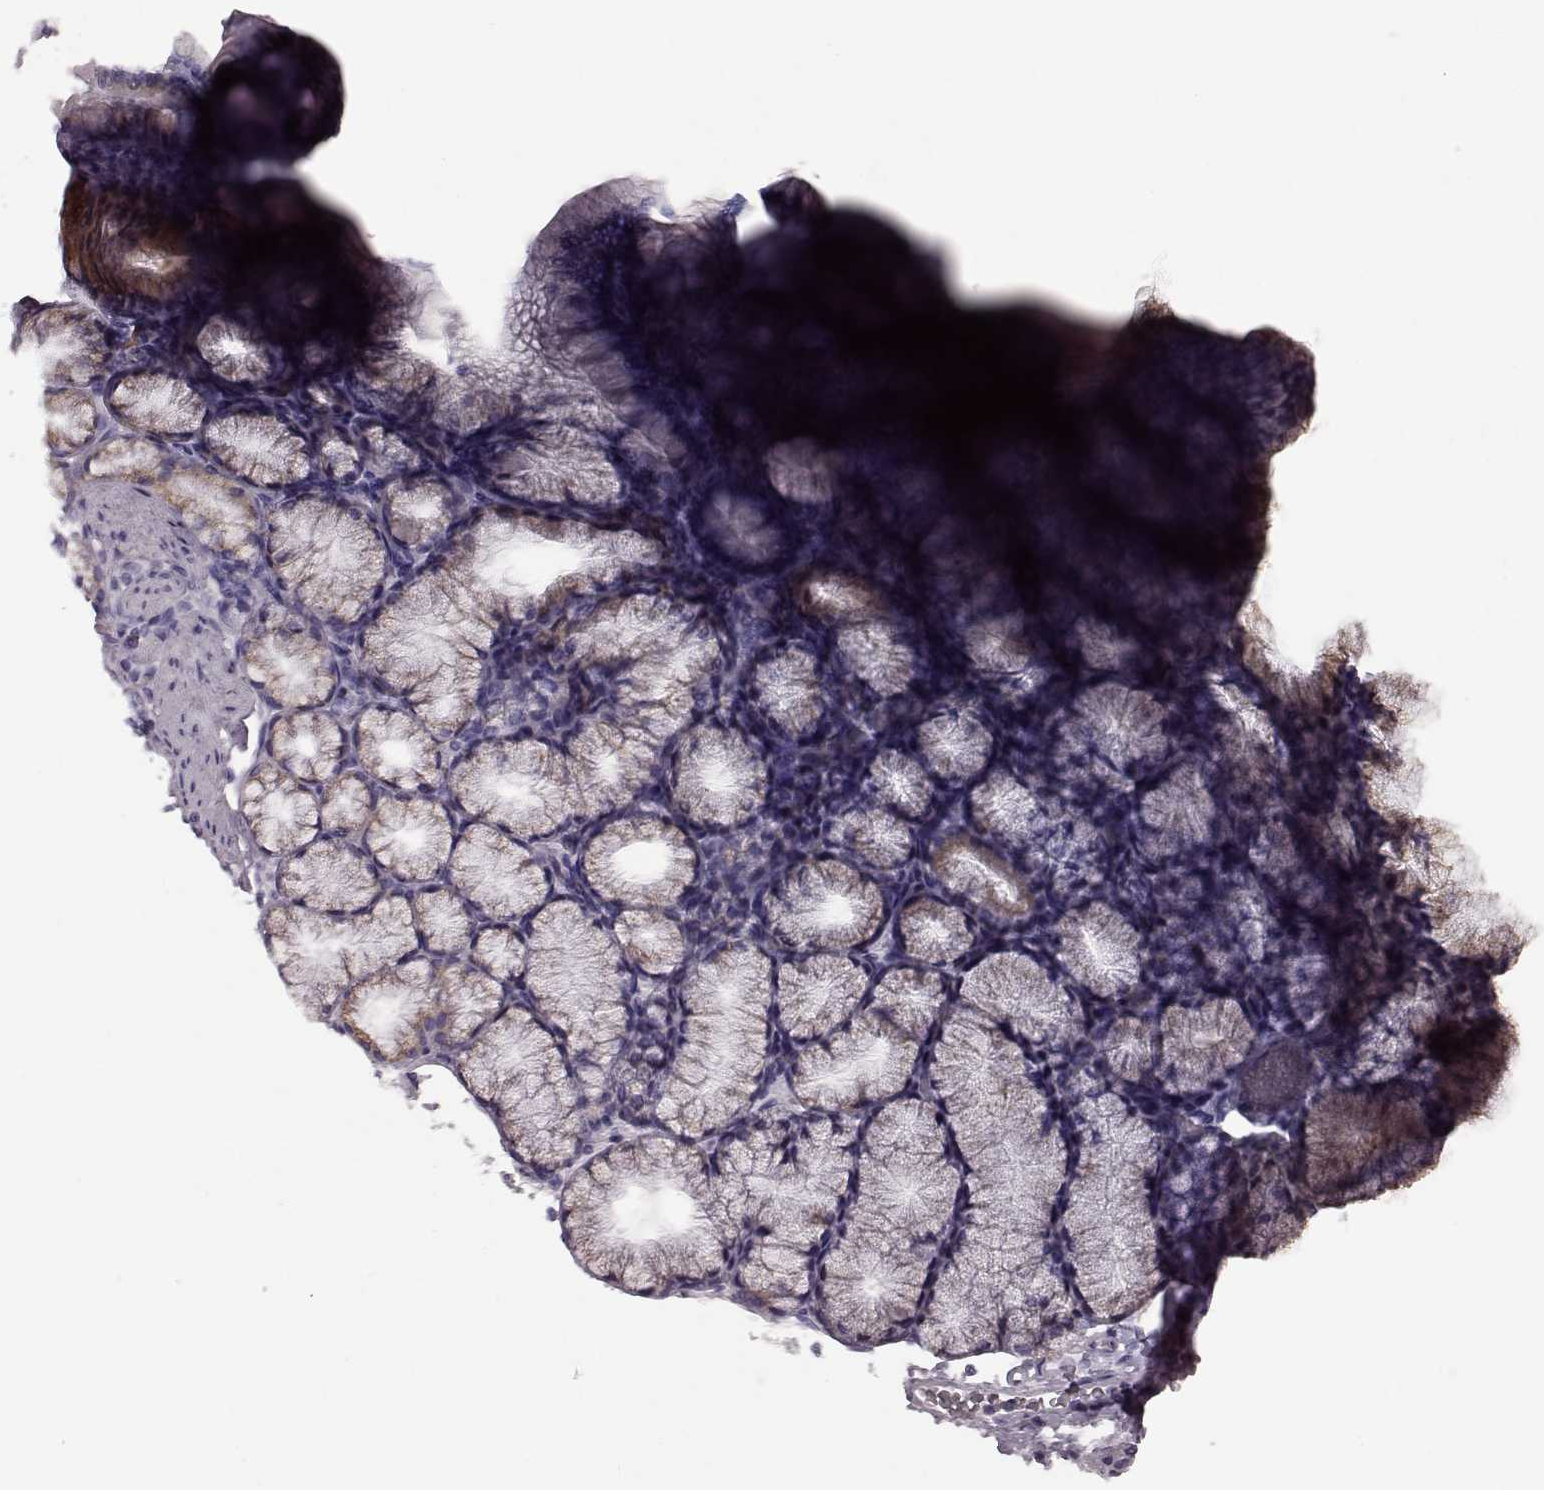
{"staining": {"intensity": "negative", "quantity": "none", "location": "none"}, "tissue": "duodenum", "cell_type": "Glandular cells", "image_type": "normal", "snomed": [{"axis": "morphology", "description": "Normal tissue, NOS"}, {"axis": "topography", "description": "Duodenum"}], "caption": "Immunohistochemistry histopathology image of normal human duodenum stained for a protein (brown), which reveals no expression in glandular cells.", "gene": "JSRP1", "patient": {"sex": "male", "age": 59}}